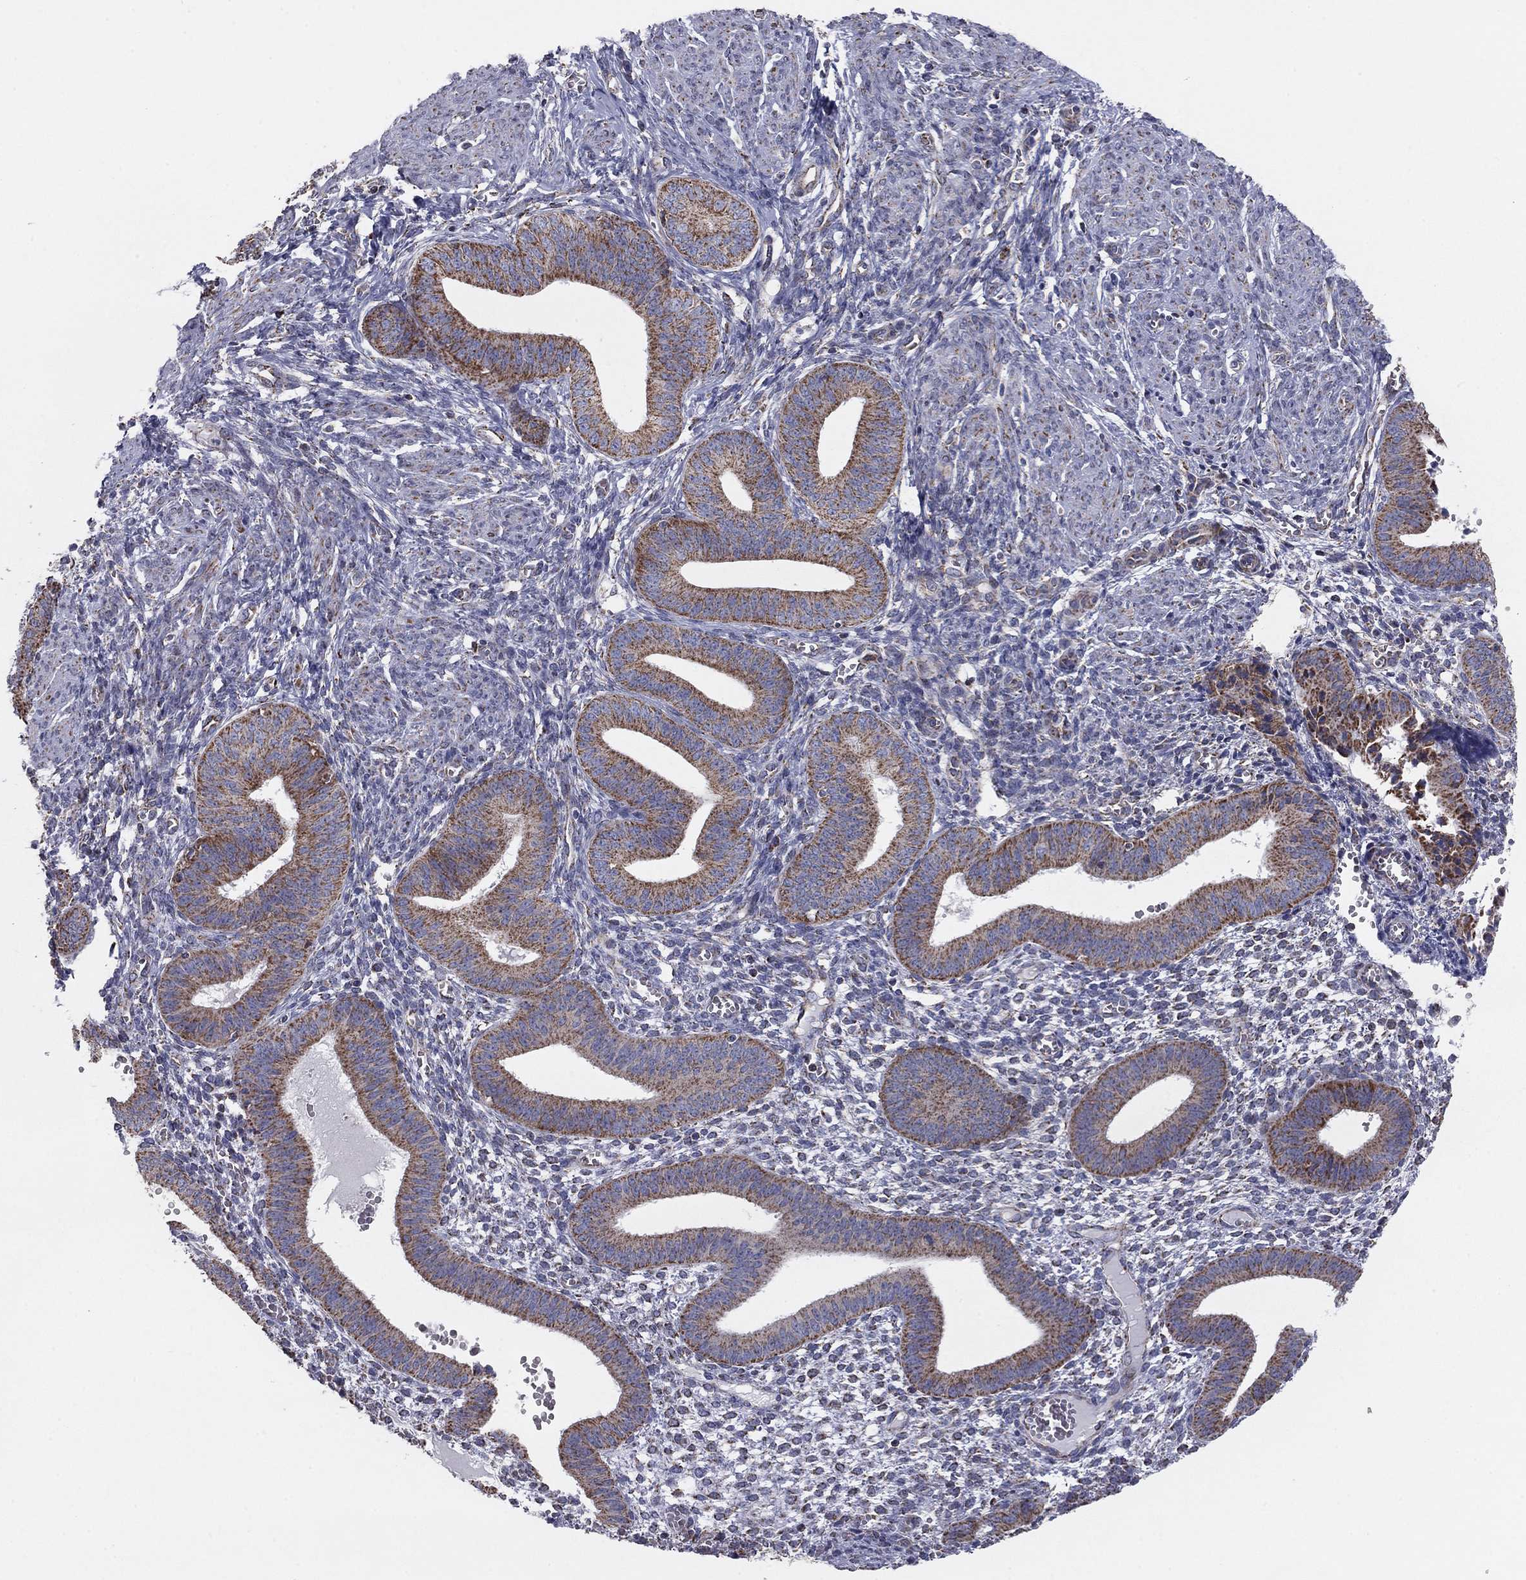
{"staining": {"intensity": "moderate", "quantity": "25%-75%", "location": "cytoplasmic/membranous"}, "tissue": "endometrium", "cell_type": "Cells in endometrial stroma", "image_type": "normal", "snomed": [{"axis": "morphology", "description": "Normal tissue, NOS"}, {"axis": "topography", "description": "Endometrium"}], "caption": "A histopathology image showing moderate cytoplasmic/membranous positivity in about 25%-75% of cells in endometrial stroma in benign endometrium, as visualized by brown immunohistochemical staining.", "gene": "NDUFV1", "patient": {"sex": "female", "age": 42}}